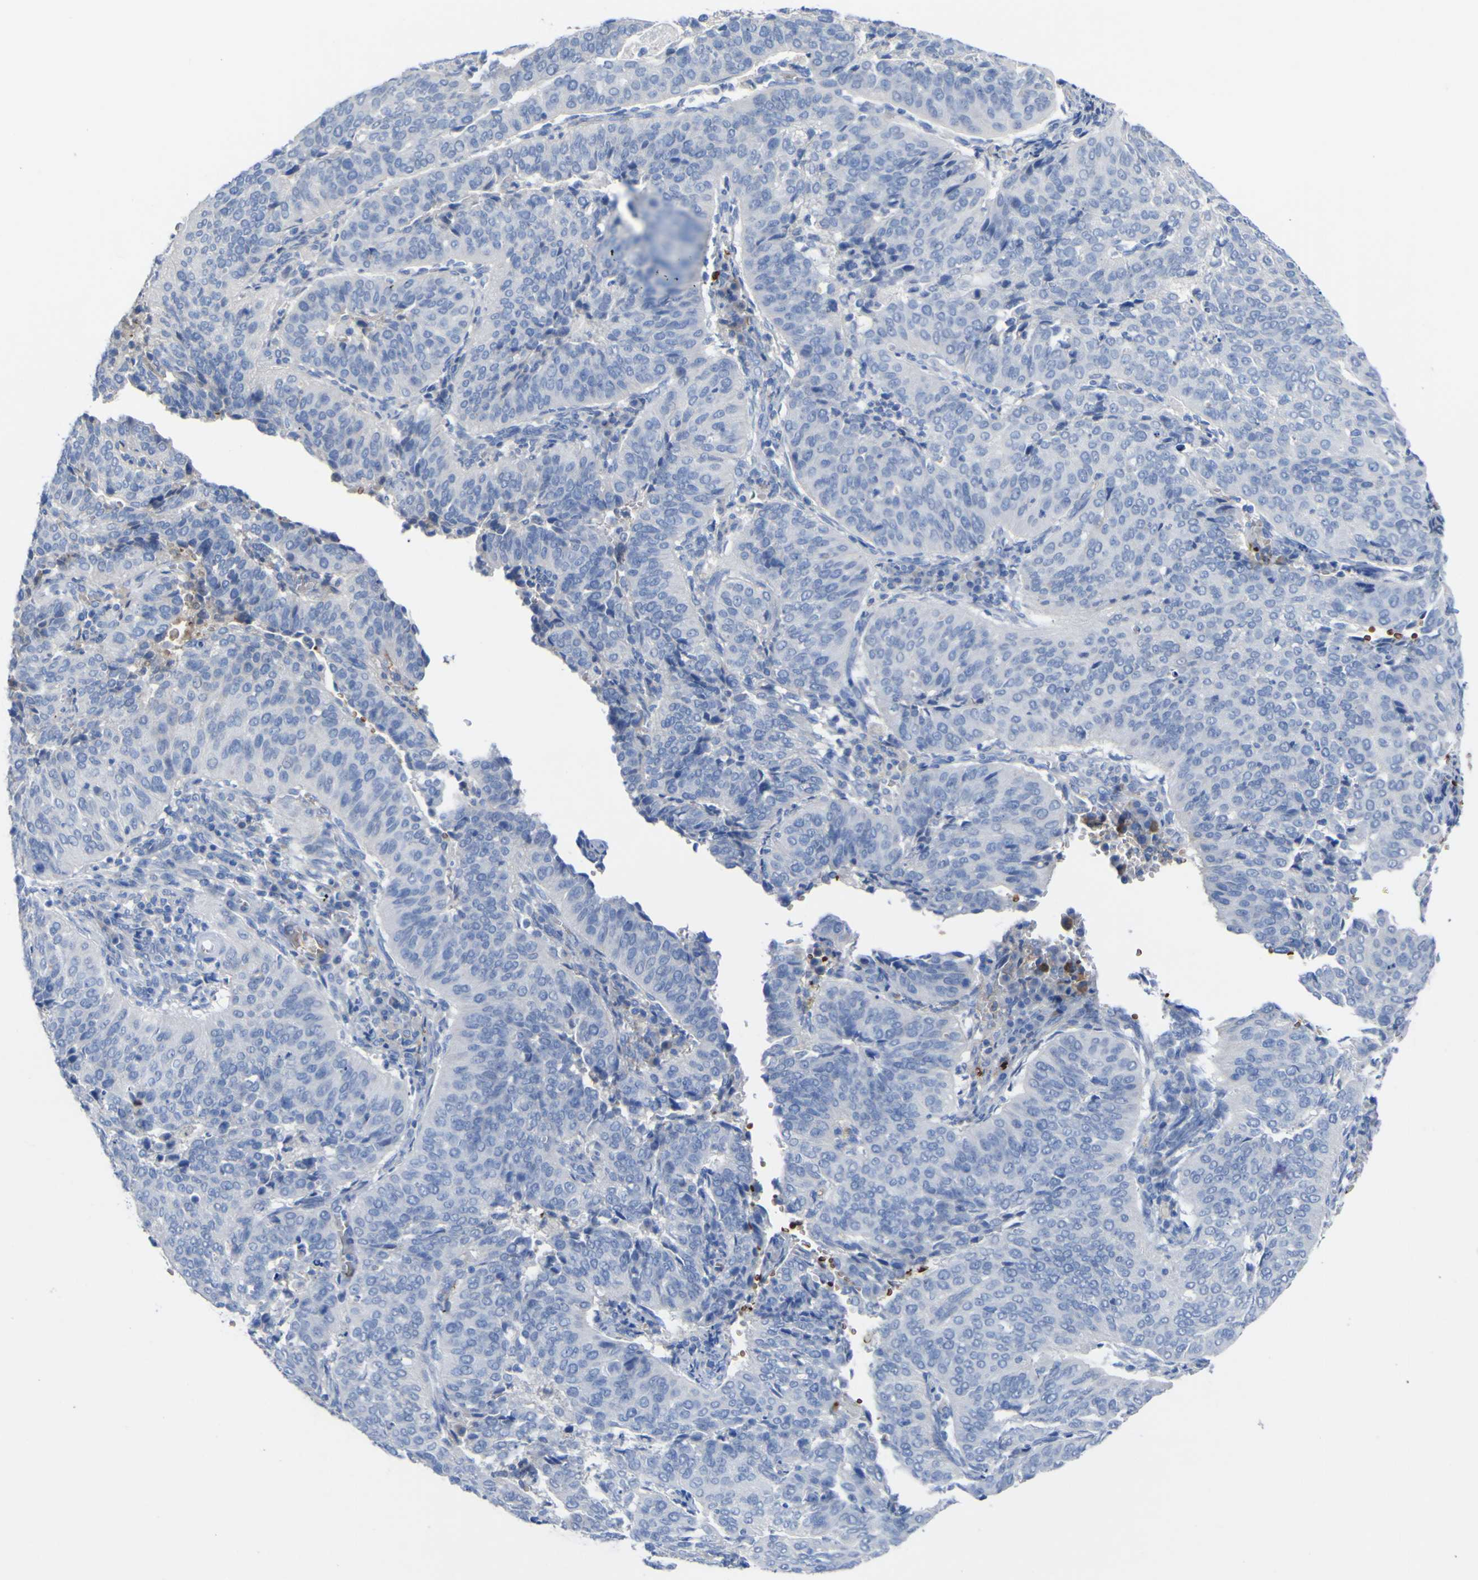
{"staining": {"intensity": "negative", "quantity": "none", "location": "none"}, "tissue": "cervical cancer", "cell_type": "Tumor cells", "image_type": "cancer", "snomed": [{"axis": "morphology", "description": "Normal tissue, NOS"}, {"axis": "morphology", "description": "Squamous cell carcinoma, NOS"}, {"axis": "topography", "description": "Cervix"}], "caption": "Tumor cells are negative for protein expression in human squamous cell carcinoma (cervical). (Stains: DAB (3,3'-diaminobenzidine) IHC with hematoxylin counter stain, Microscopy: brightfield microscopy at high magnification).", "gene": "GCM1", "patient": {"sex": "female", "age": 39}}